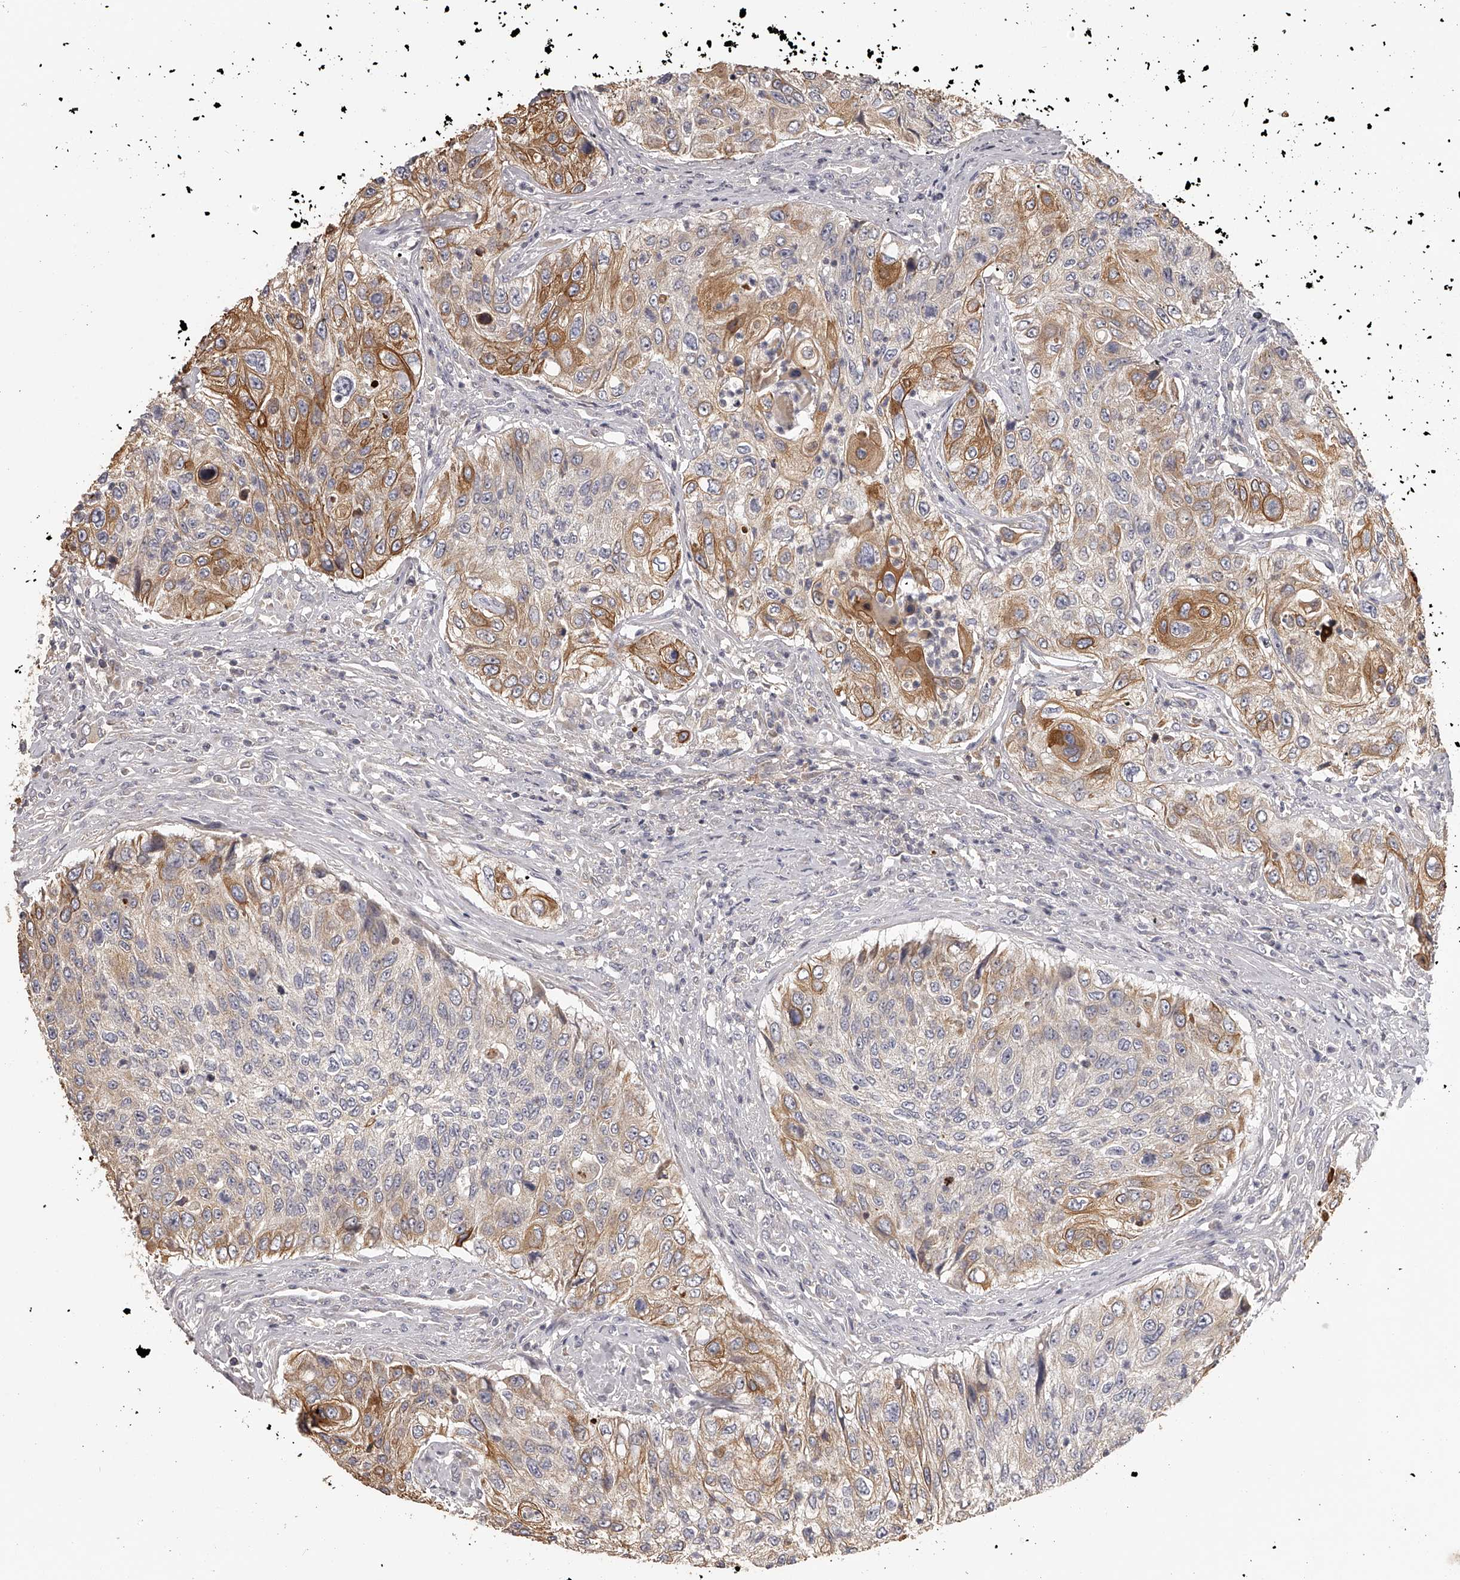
{"staining": {"intensity": "moderate", "quantity": "25%-75%", "location": "cytoplasmic/membranous"}, "tissue": "urothelial cancer", "cell_type": "Tumor cells", "image_type": "cancer", "snomed": [{"axis": "morphology", "description": "Urothelial carcinoma, High grade"}, {"axis": "topography", "description": "Urinary bladder"}], "caption": "DAB (3,3'-diaminobenzidine) immunohistochemical staining of urothelial carcinoma (high-grade) demonstrates moderate cytoplasmic/membranous protein positivity in about 25%-75% of tumor cells.", "gene": "TNN", "patient": {"sex": "female", "age": 60}}